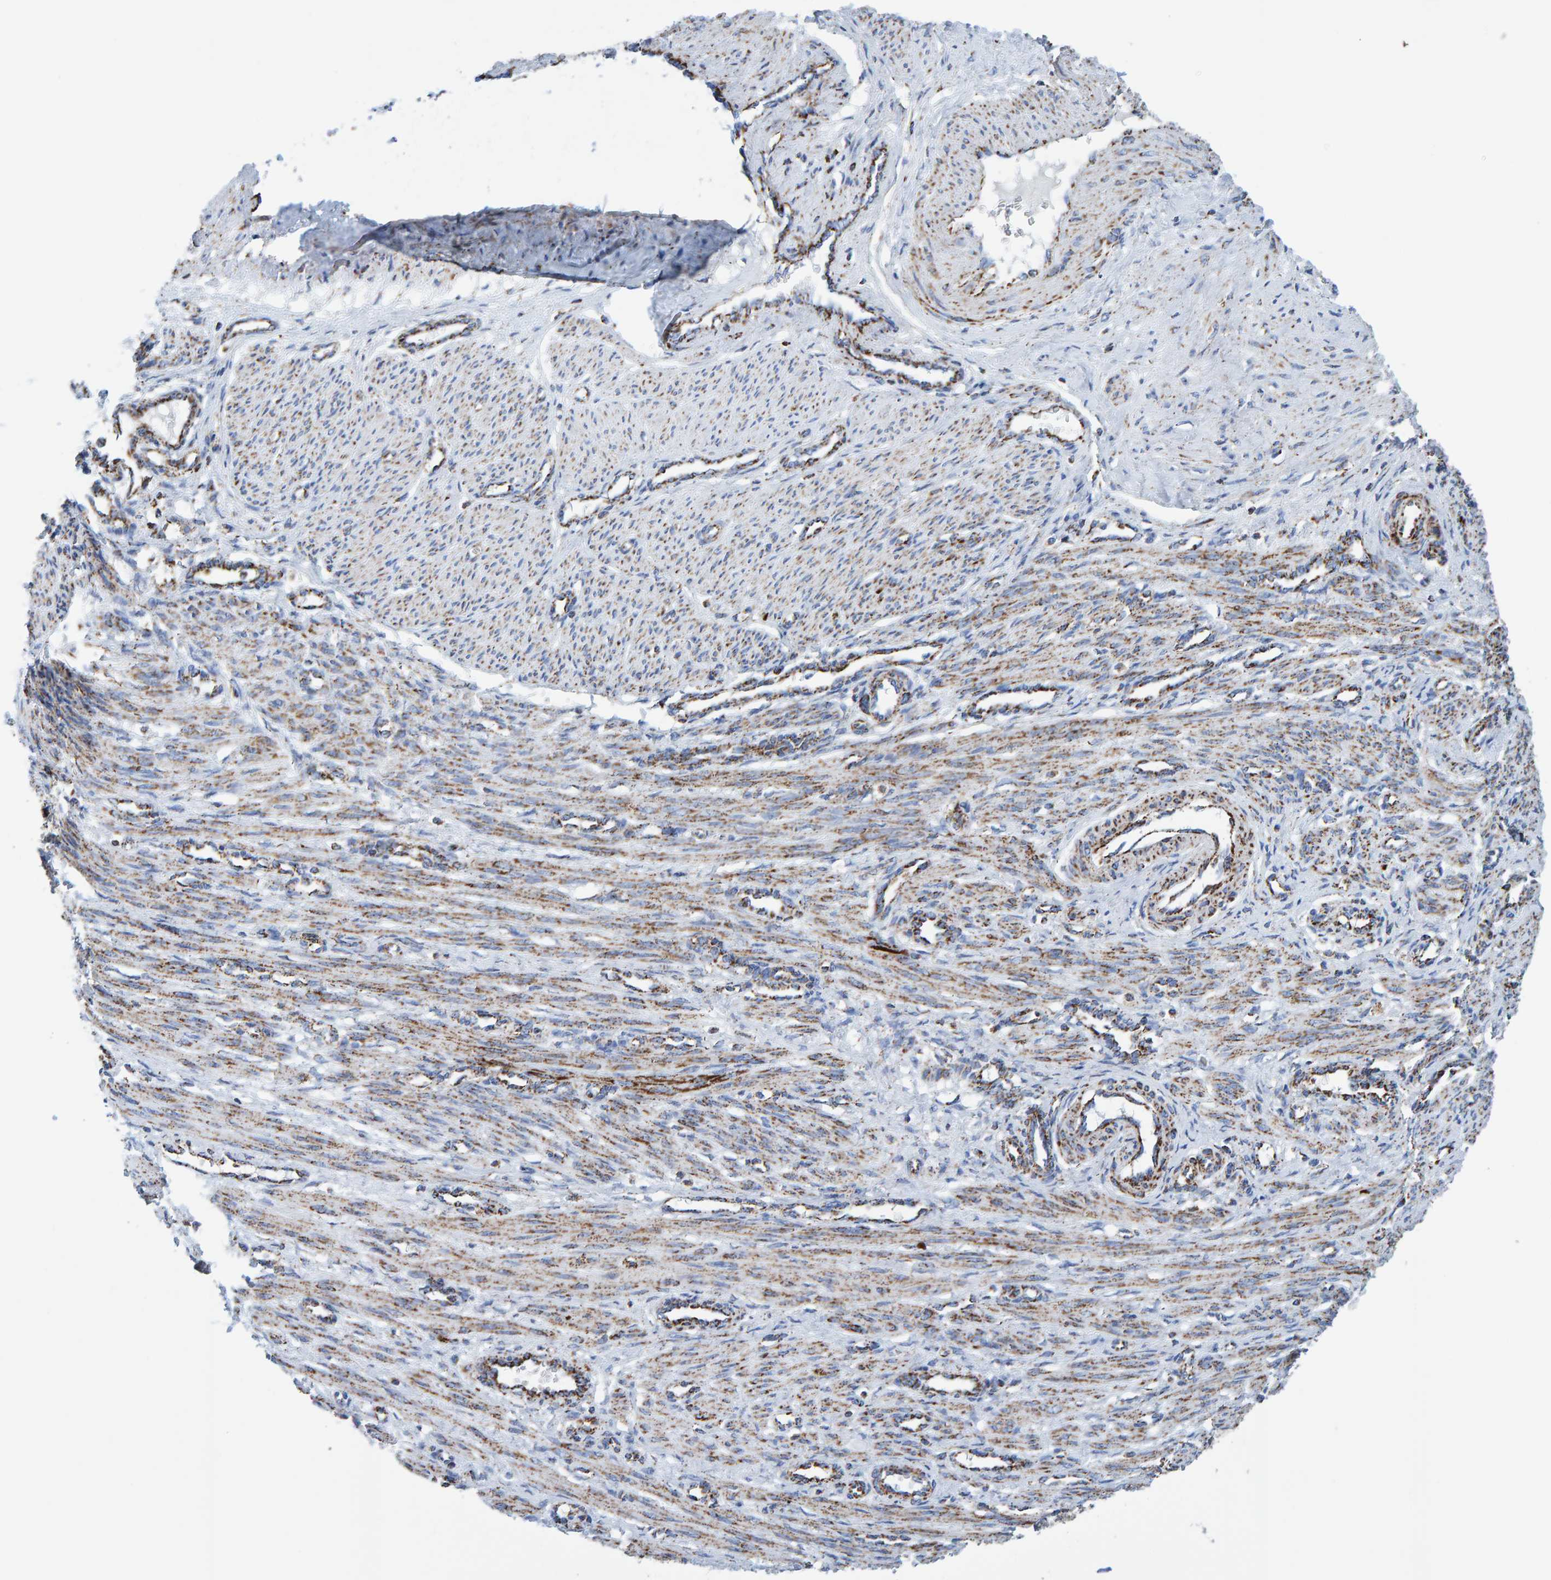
{"staining": {"intensity": "weak", "quantity": "25%-75%", "location": "cytoplasmic/membranous"}, "tissue": "smooth muscle", "cell_type": "Smooth muscle cells", "image_type": "normal", "snomed": [{"axis": "morphology", "description": "Normal tissue, NOS"}, {"axis": "topography", "description": "Endometrium"}], "caption": "A brown stain shows weak cytoplasmic/membranous expression of a protein in smooth muscle cells of unremarkable human smooth muscle.", "gene": "ENSG00000262660", "patient": {"sex": "female", "age": 33}}